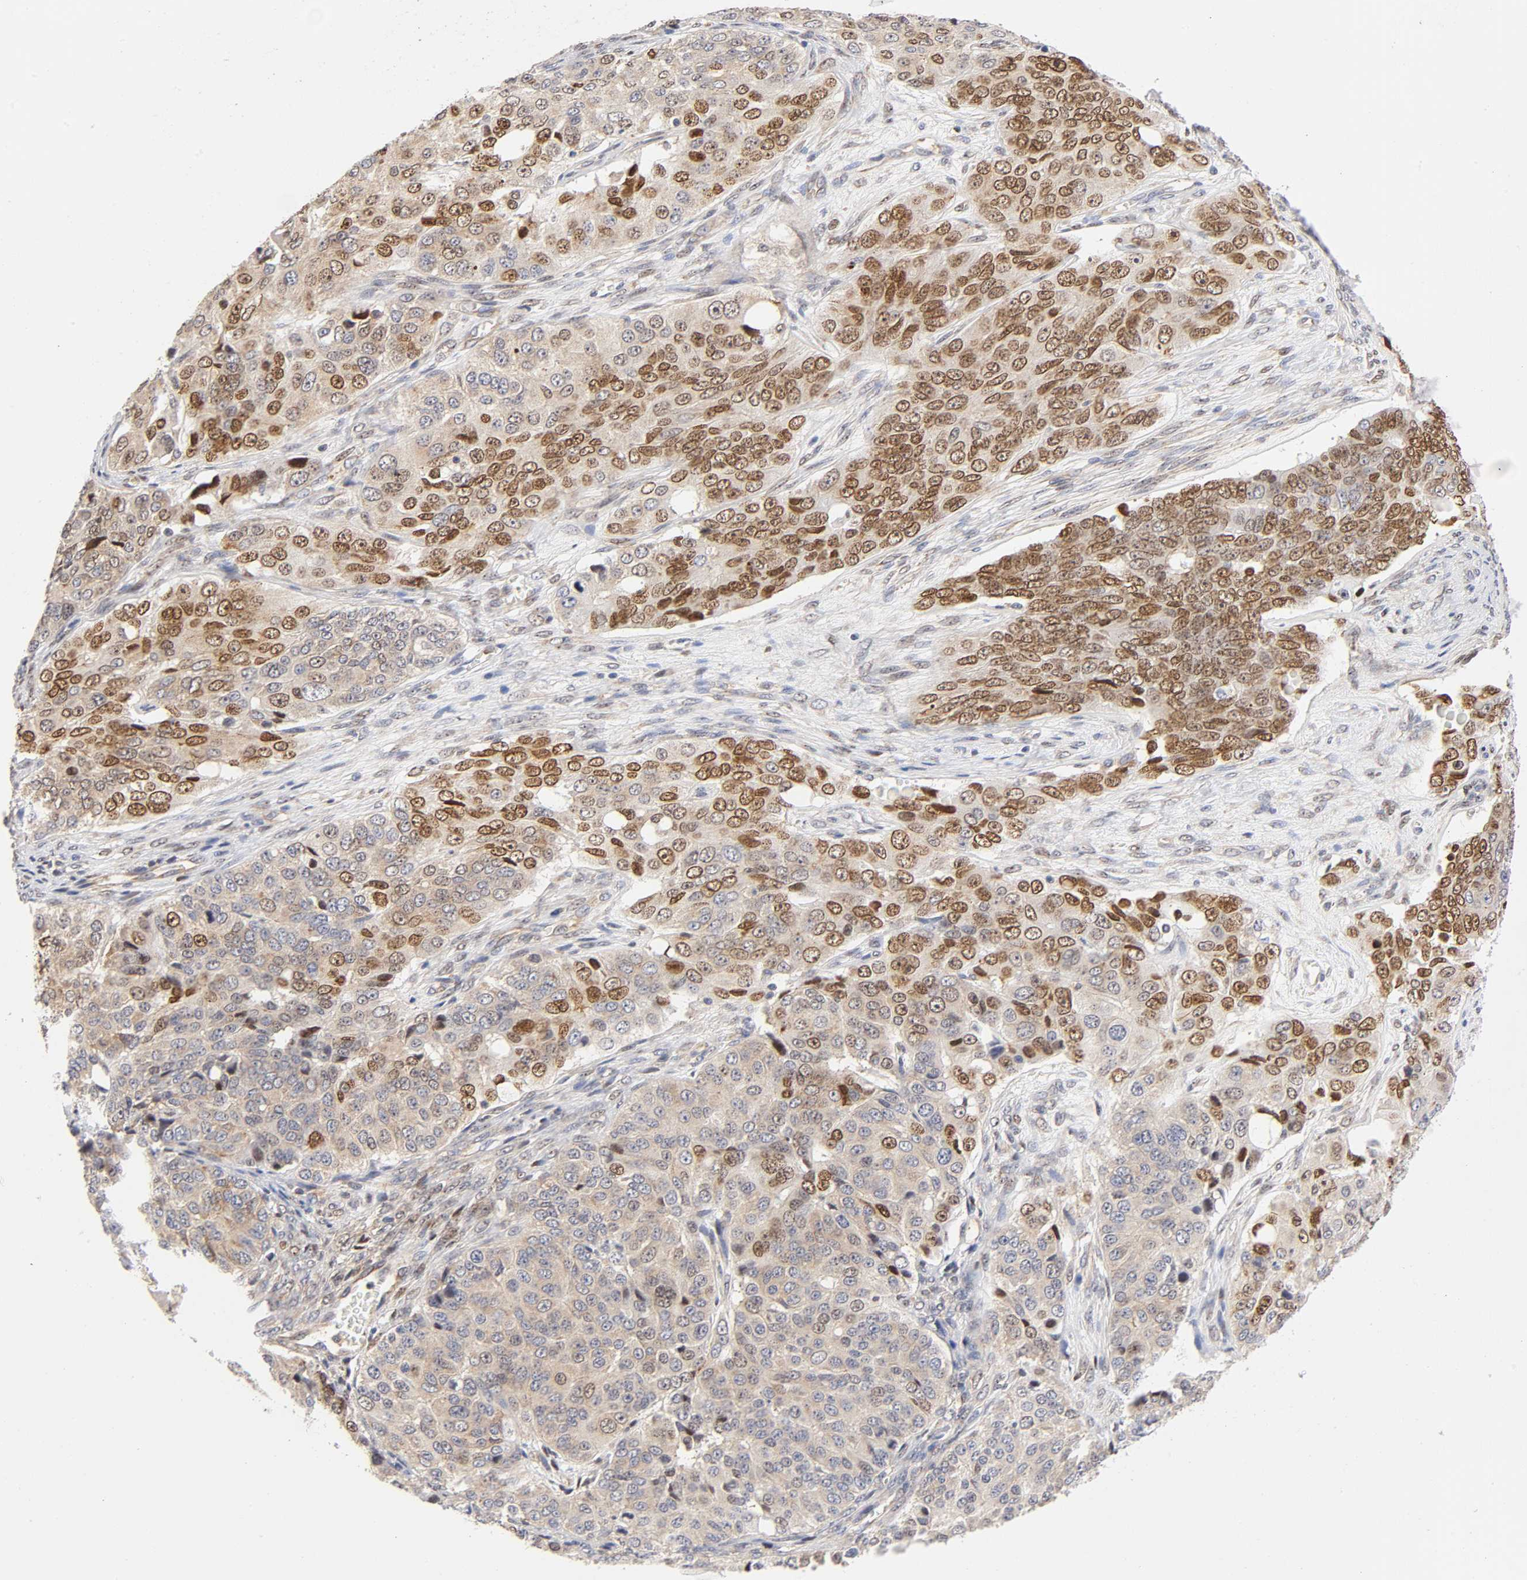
{"staining": {"intensity": "moderate", "quantity": "25%-75%", "location": "cytoplasmic/membranous,nuclear"}, "tissue": "ovarian cancer", "cell_type": "Tumor cells", "image_type": "cancer", "snomed": [{"axis": "morphology", "description": "Carcinoma, endometroid"}, {"axis": "topography", "description": "Ovary"}], "caption": "High-magnification brightfield microscopy of endometroid carcinoma (ovarian) stained with DAB (3,3'-diaminobenzidine) (brown) and counterstained with hematoxylin (blue). tumor cells exhibit moderate cytoplasmic/membranous and nuclear positivity is appreciated in about25%-75% of cells.", "gene": "PAFAH1B1", "patient": {"sex": "female", "age": 51}}